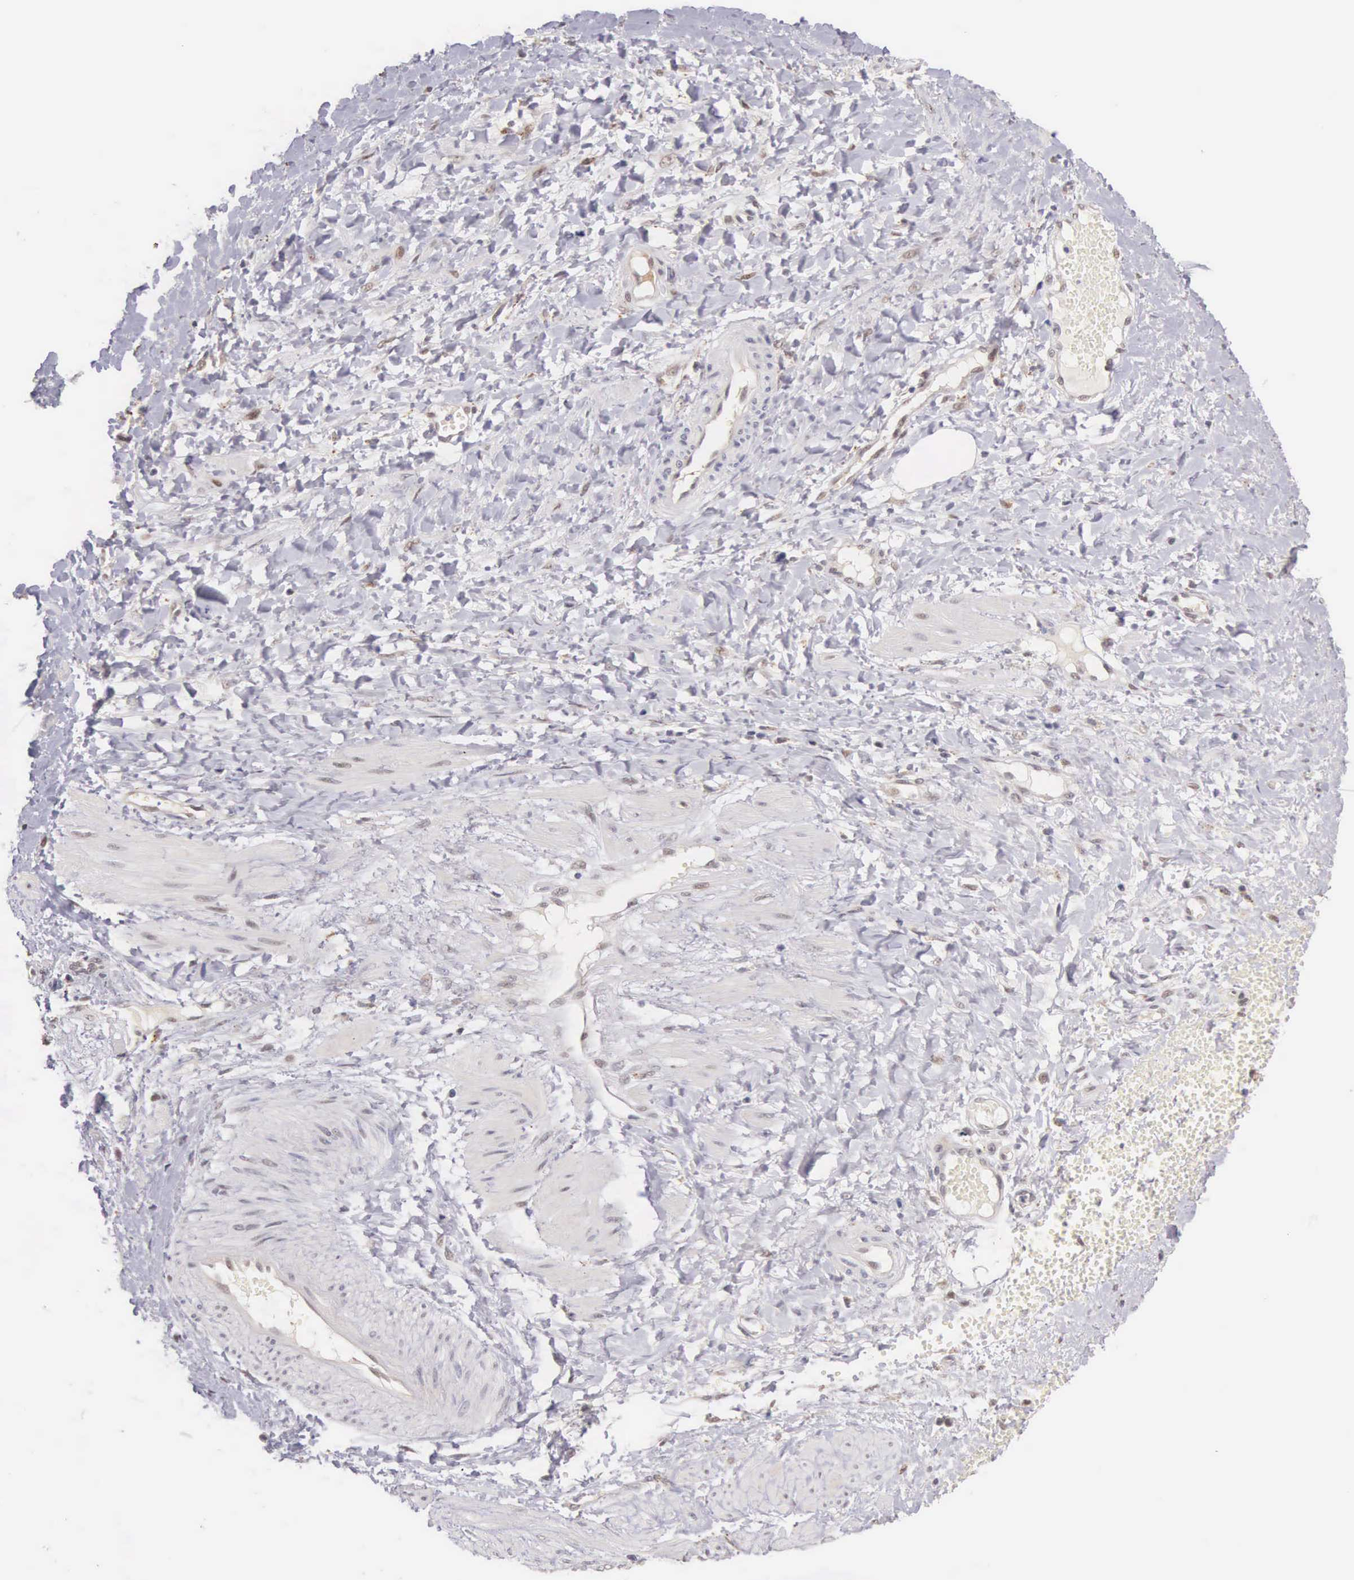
{"staining": {"intensity": "negative", "quantity": "none", "location": "none"}, "tissue": "smooth muscle", "cell_type": "Smooth muscle cells", "image_type": "normal", "snomed": [{"axis": "morphology", "description": "Normal tissue, NOS"}, {"axis": "topography", "description": "Uterus"}], "caption": "DAB immunohistochemical staining of unremarkable human smooth muscle exhibits no significant expression in smooth muscle cells.", "gene": "HMGXB4", "patient": {"sex": "female", "age": 56}}